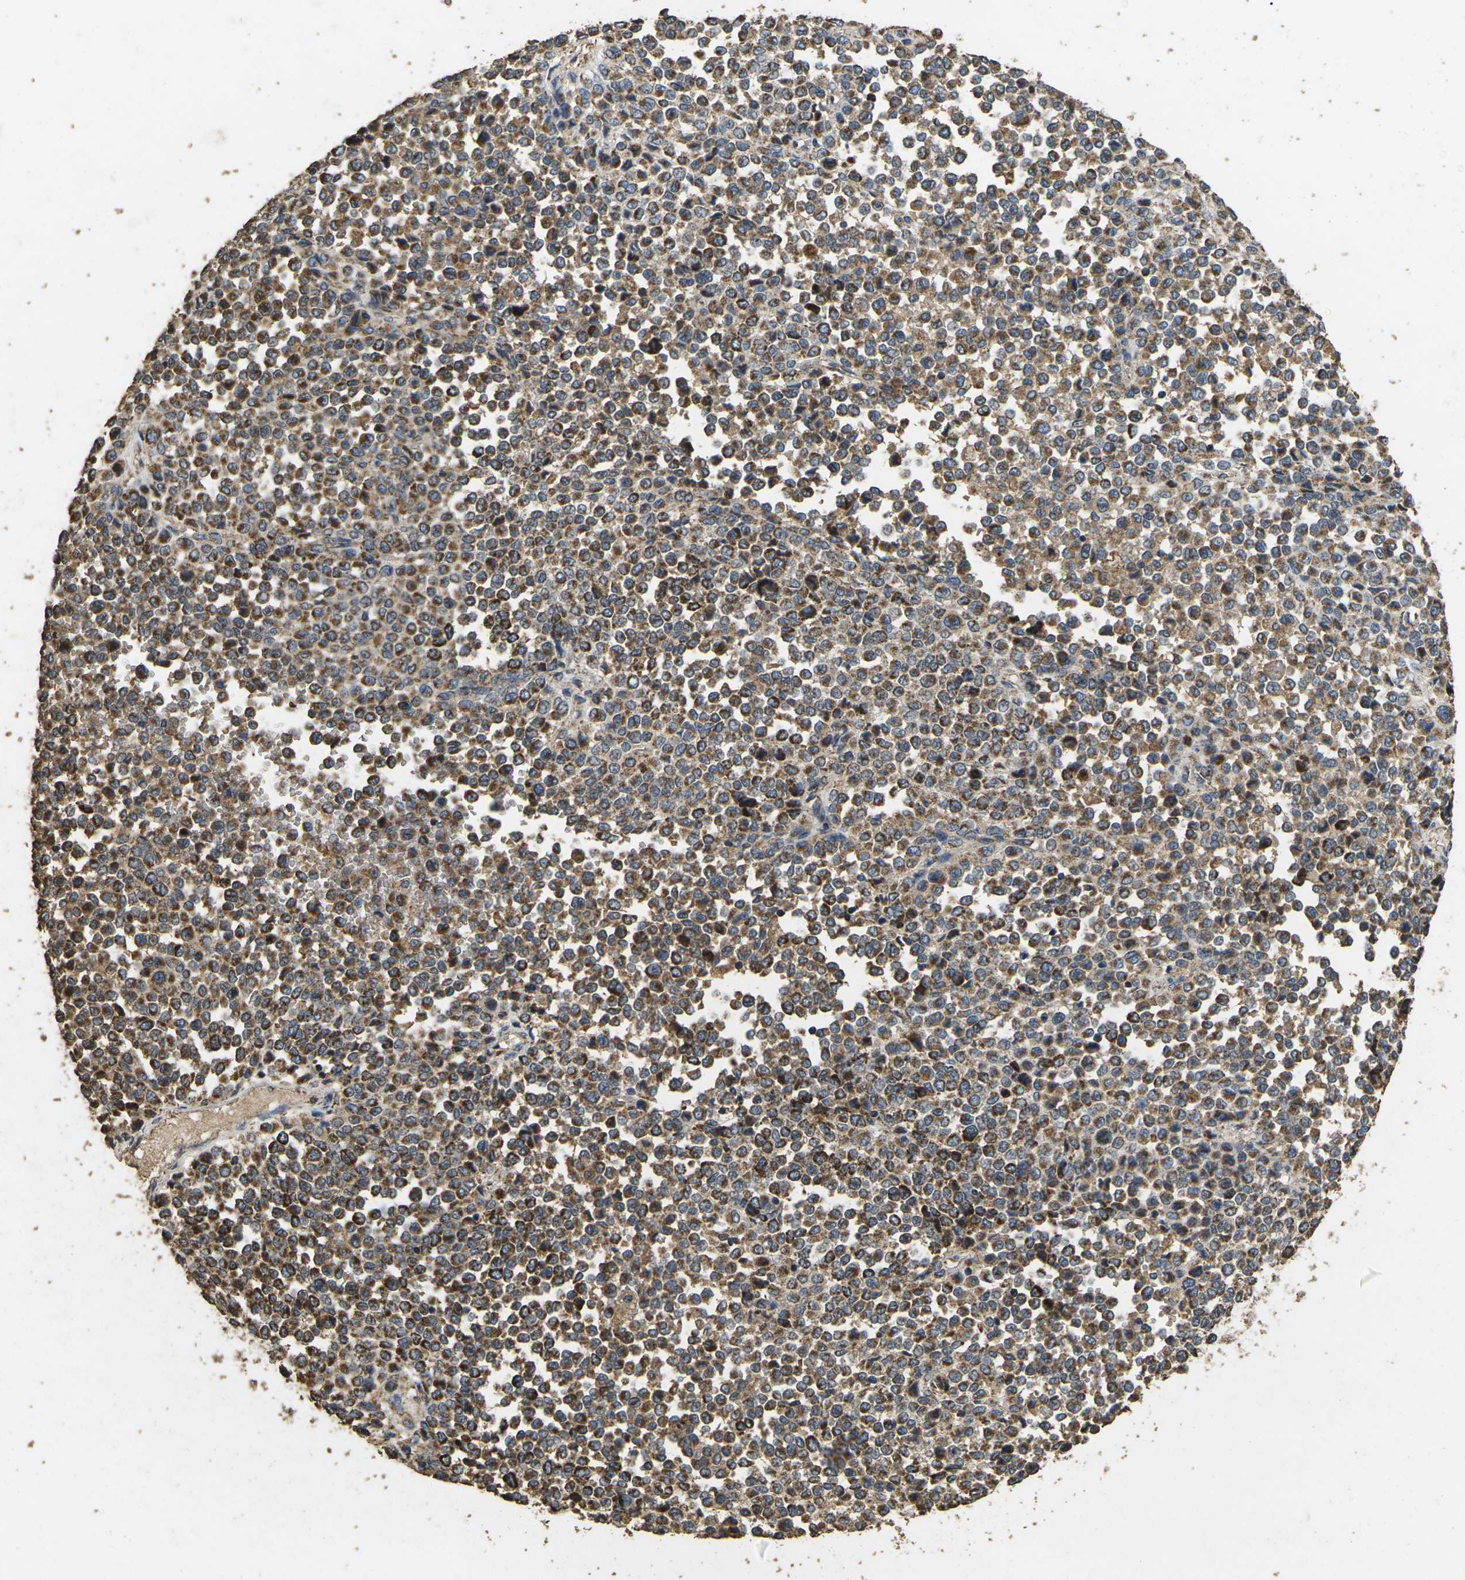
{"staining": {"intensity": "moderate", "quantity": ">75%", "location": "cytoplasmic/membranous"}, "tissue": "melanoma", "cell_type": "Tumor cells", "image_type": "cancer", "snomed": [{"axis": "morphology", "description": "Malignant melanoma, Metastatic site"}, {"axis": "topography", "description": "Pancreas"}], "caption": "A brown stain highlights moderate cytoplasmic/membranous expression of a protein in melanoma tumor cells.", "gene": "MAPK11", "patient": {"sex": "female", "age": 30}}